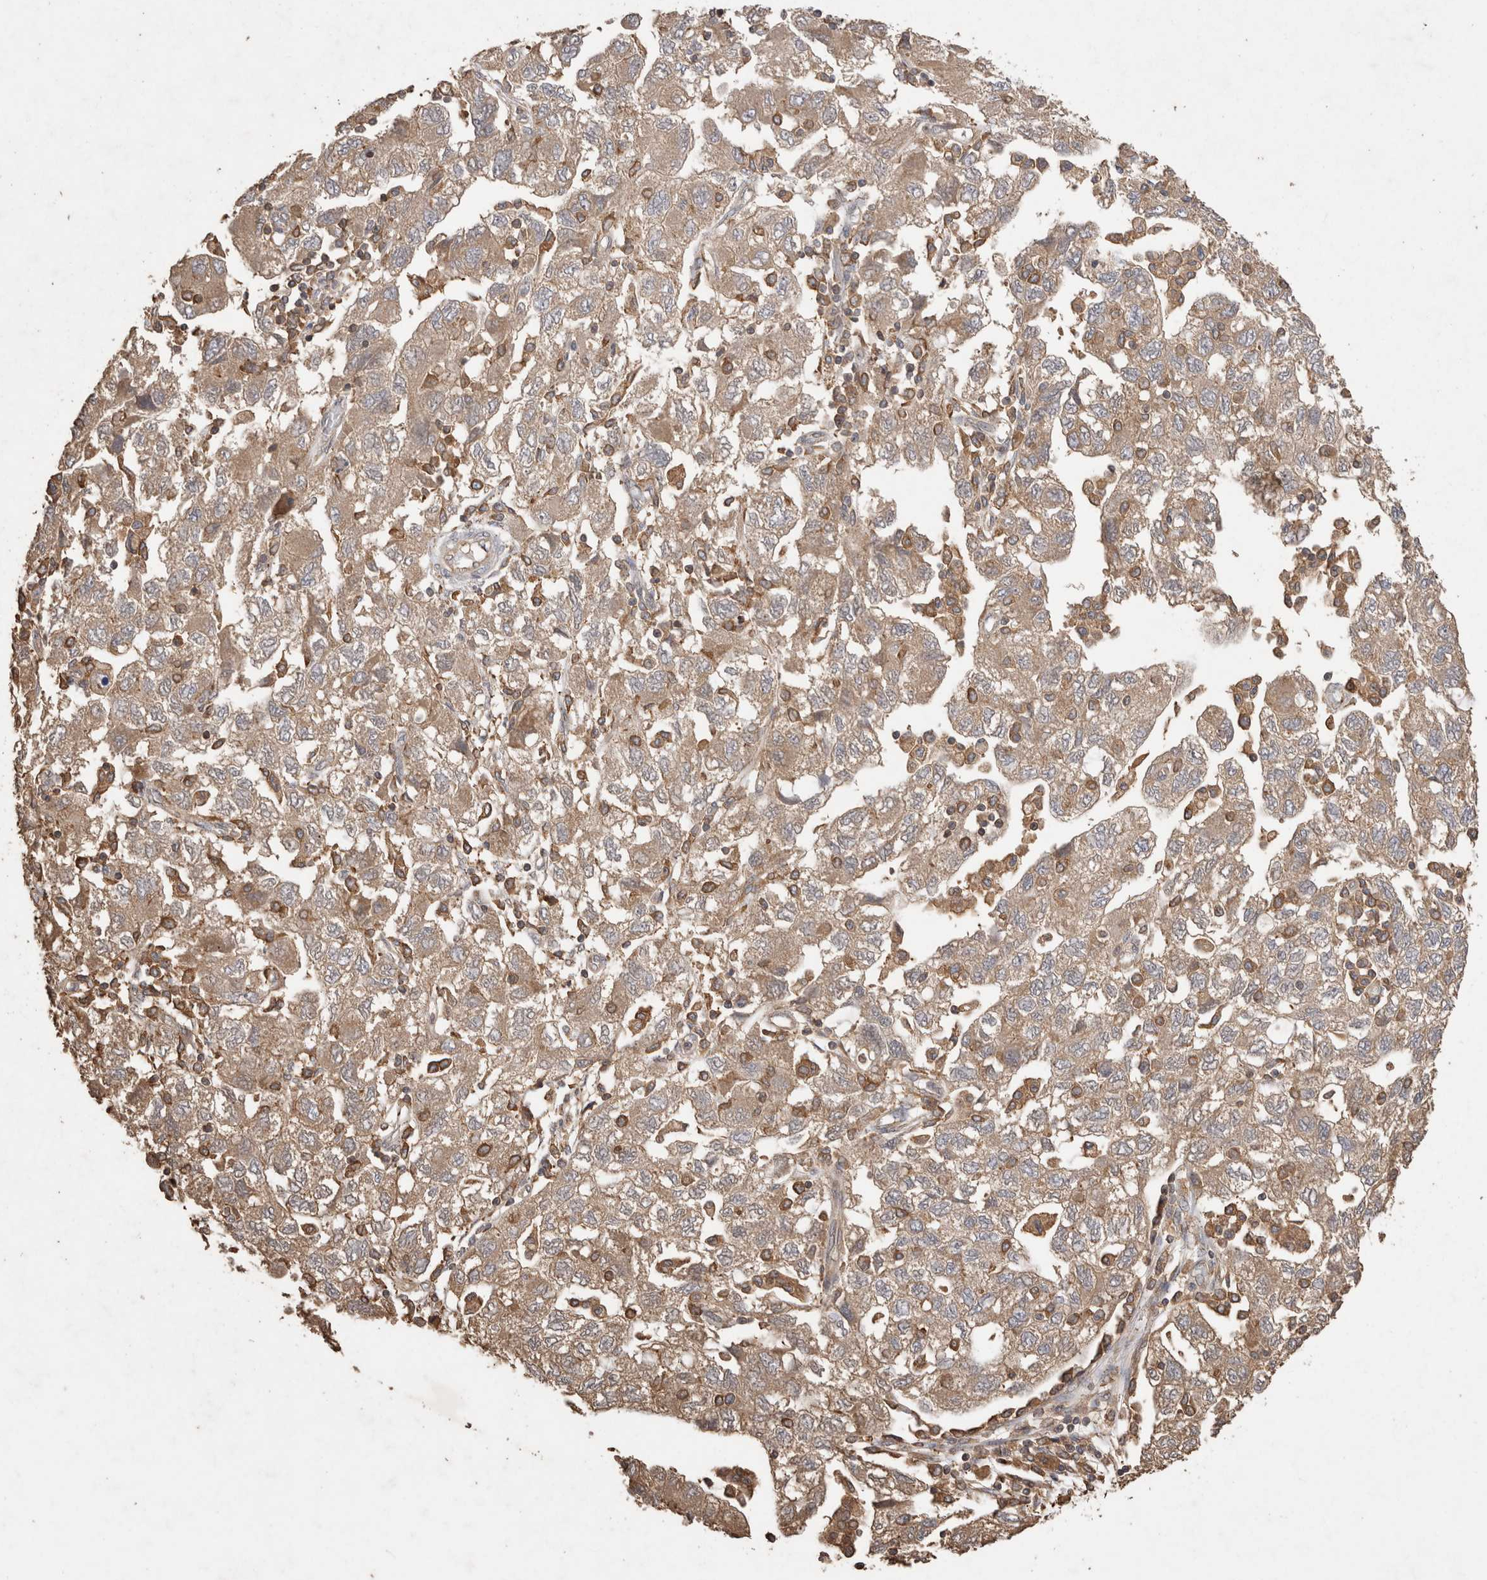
{"staining": {"intensity": "moderate", "quantity": "25%-75%", "location": "cytoplasmic/membranous"}, "tissue": "ovarian cancer", "cell_type": "Tumor cells", "image_type": "cancer", "snomed": [{"axis": "morphology", "description": "Carcinoma, NOS"}, {"axis": "morphology", "description": "Cystadenocarcinoma, serous, NOS"}, {"axis": "topography", "description": "Ovary"}], "caption": "Protein expression analysis of ovarian carcinoma demonstrates moderate cytoplasmic/membranous positivity in approximately 25%-75% of tumor cells.", "gene": "SNX31", "patient": {"sex": "female", "age": 69}}